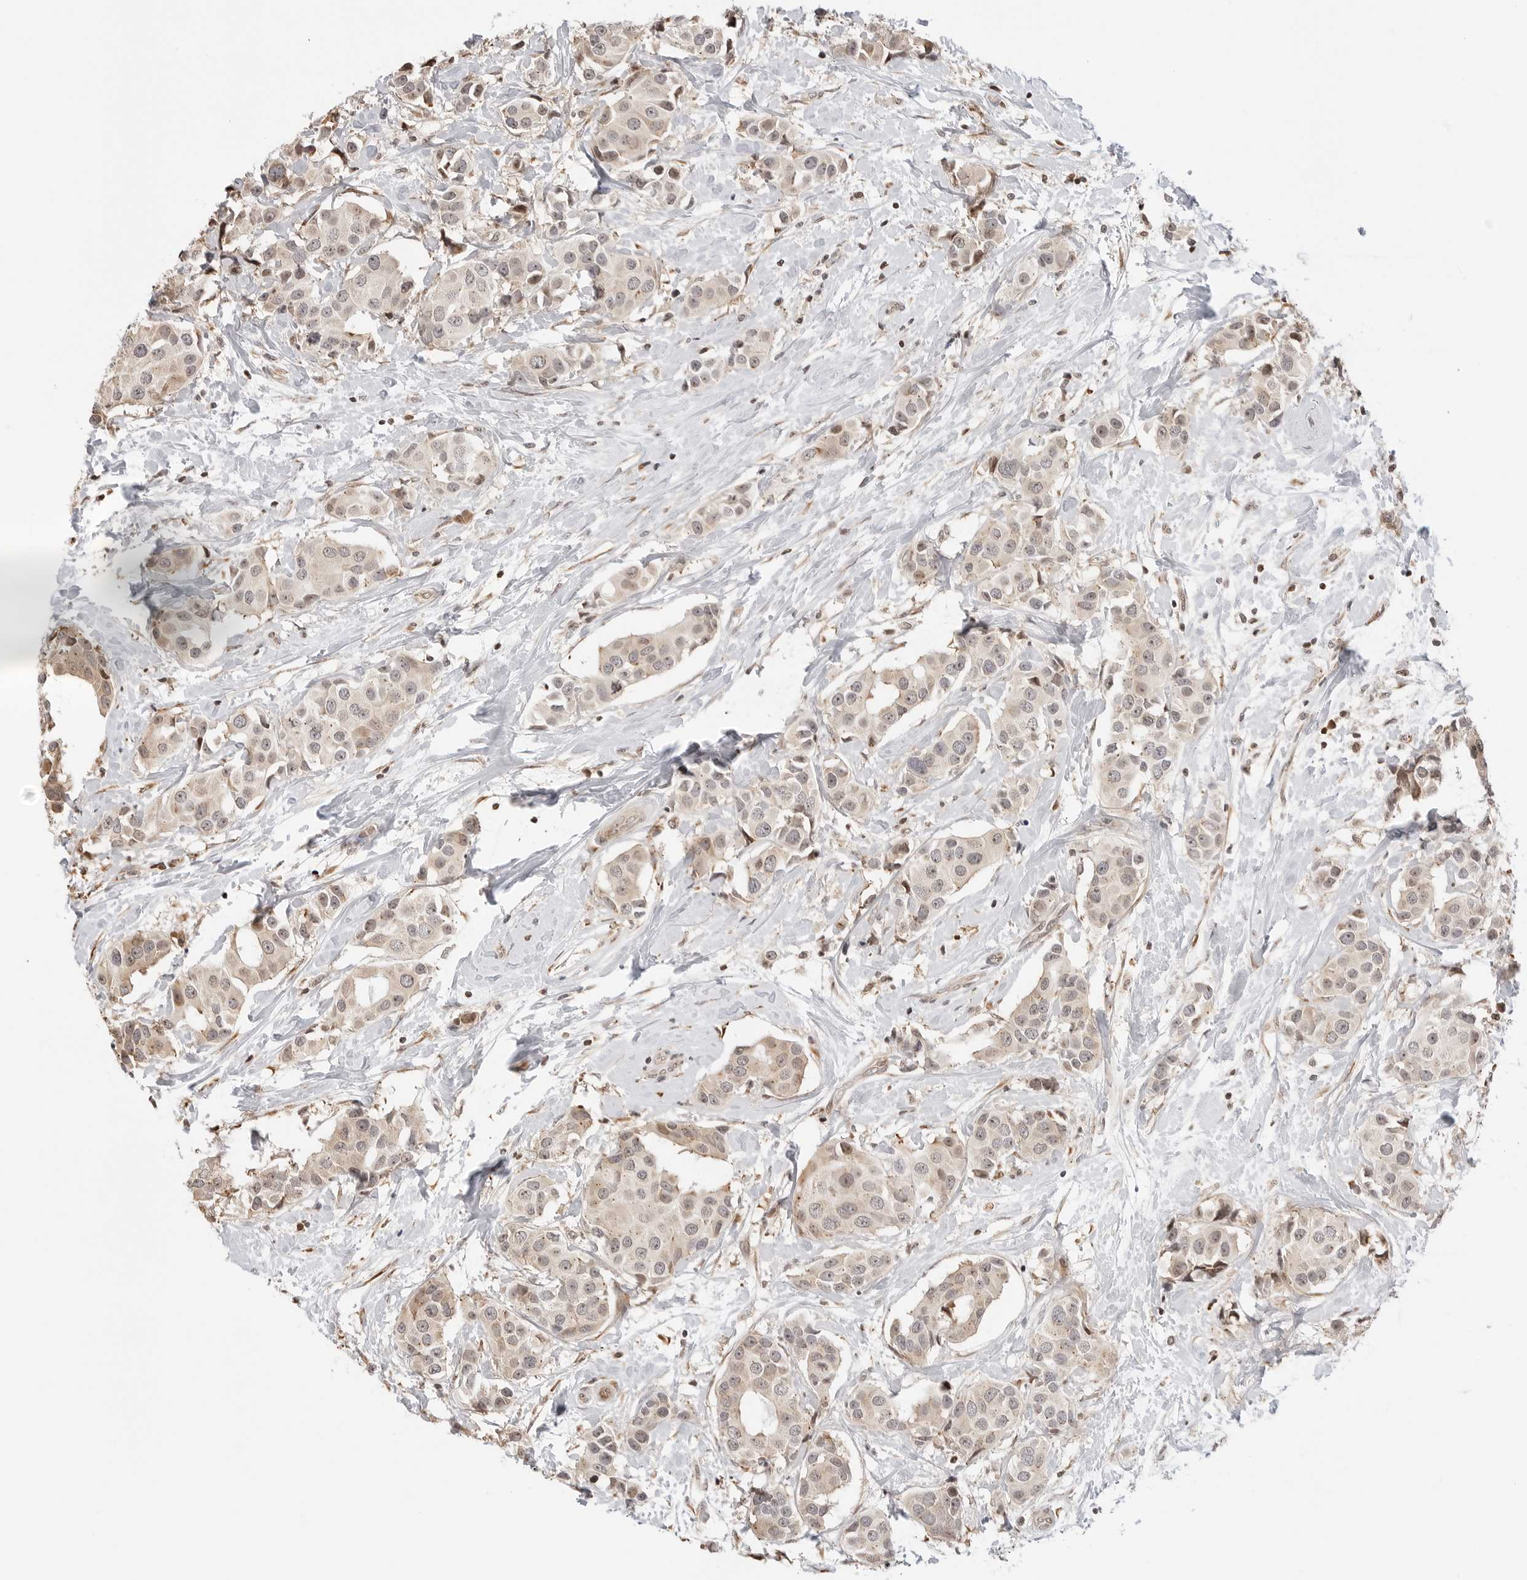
{"staining": {"intensity": "weak", "quantity": "<25%", "location": "cytoplasmic/membranous,nuclear"}, "tissue": "breast cancer", "cell_type": "Tumor cells", "image_type": "cancer", "snomed": [{"axis": "morphology", "description": "Normal tissue, NOS"}, {"axis": "morphology", "description": "Duct carcinoma"}, {"axis": "topography", "description": "Breast"}], "caption": "A high-resolution image shows immunohistochemistry (IHC) staining of breast cancer, which exhibits no significant expression in tumor cells.", "gene": "FKBP14", "patient": {"sex": "female", "age": 39}}